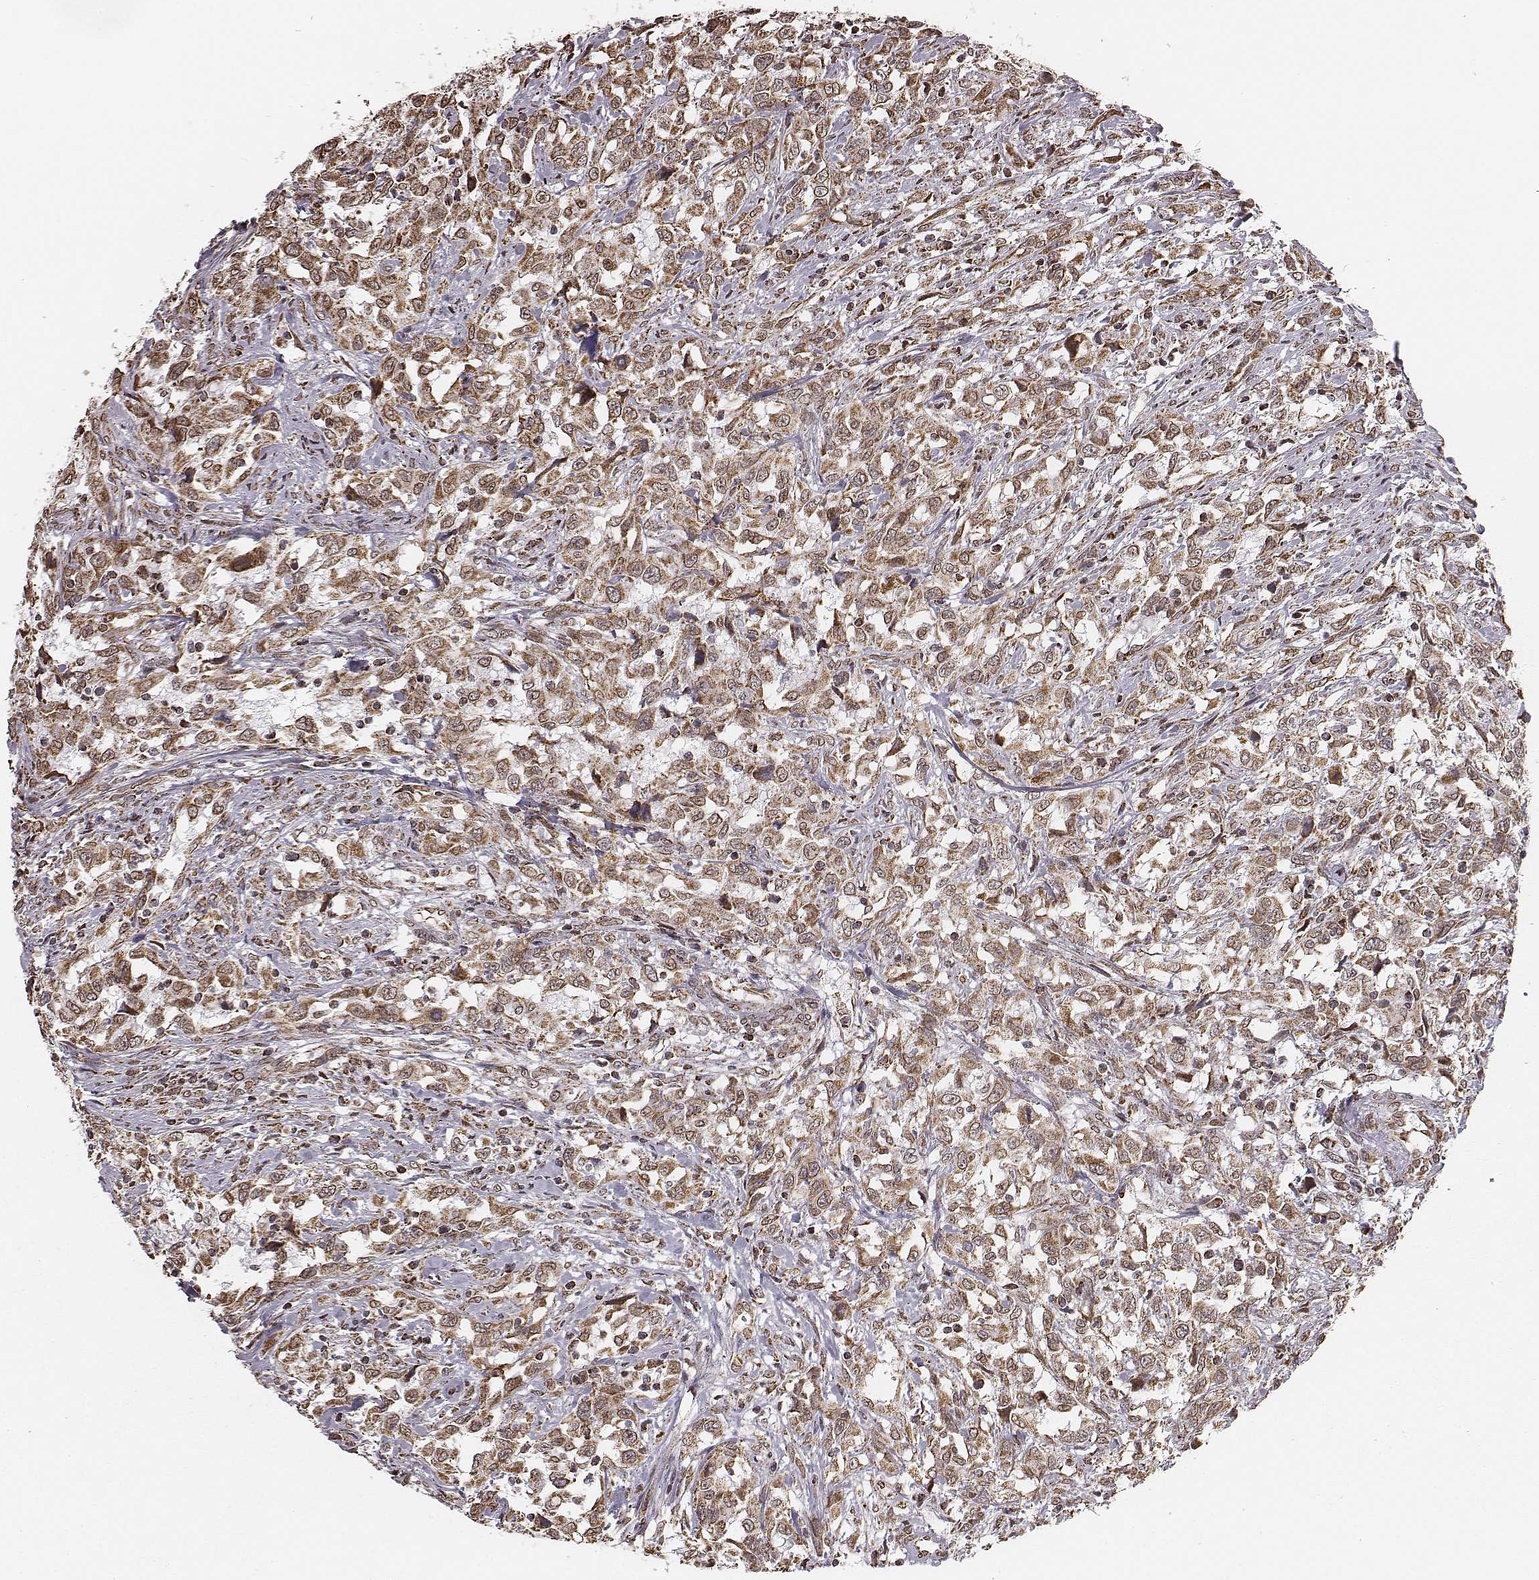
{"staining": {"intensity": "moderate", "quantity": ">75%", "location": "cytoplasmic/membranous"}, "tissue": "urothelial cancer", "cell_type": "Tumor cells", "image_type": "cancer", "snomed": [{"axis": "morphology", "description": "Urothelial carcinoma, NOS"}, {"axis": "morphology", "description": "Urothelial carcinoma, High grade"}, {"axis": "topography", "description": "Urinary bladder"}], "caption": "Tumor cells exhibit medium levels of moderate cytoplasmic/membranous positivity in approximately >75% of cells in transitional cell carcinoma.", "gene": "ACOT2", "patient": {"sex": "female", "age": 64}}